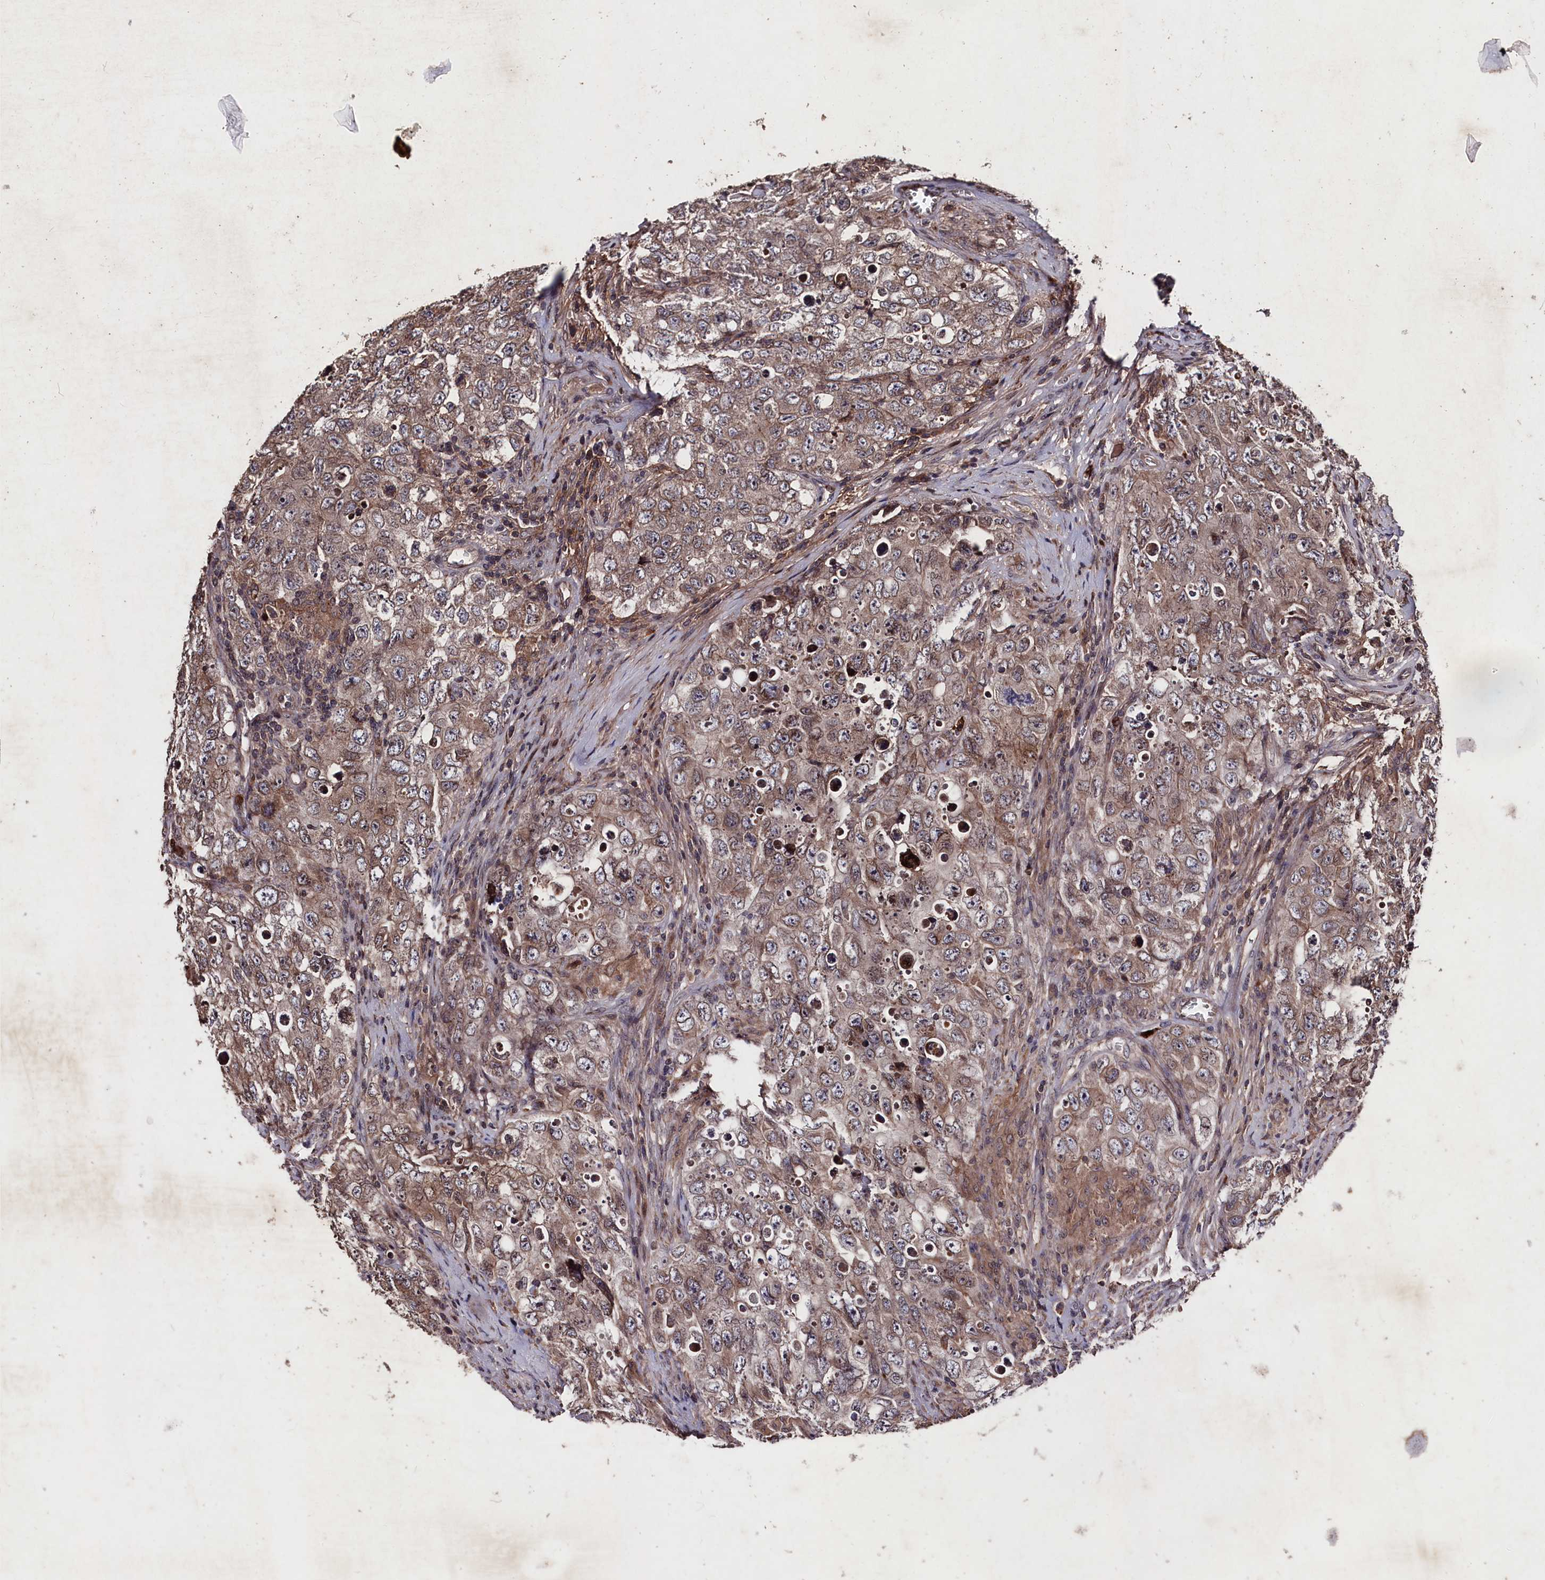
{"staining": {"intensity": "moderate", "quantity": ">75%", "location": "cytoplasmic/membranous"}, "tissue": "testis cancer", "cell_type": "Tumor cells", "image_type": "cancer", "snomed": [{"axis": "morphology", "description": "Seminoma, NOS"}, {"axis": "morphology", "description": "Carcinoma, Embryonal, NOS"}, {"axis": "topography", "description": "Testis"}], "caption": "An image of seminoma (testis) stained for a protein exhibits moderate cytoplasmic/membranous brown staining in tumor cells.", "gene": "MYO1H", "patient": {"sex": "male", "age": 43}}